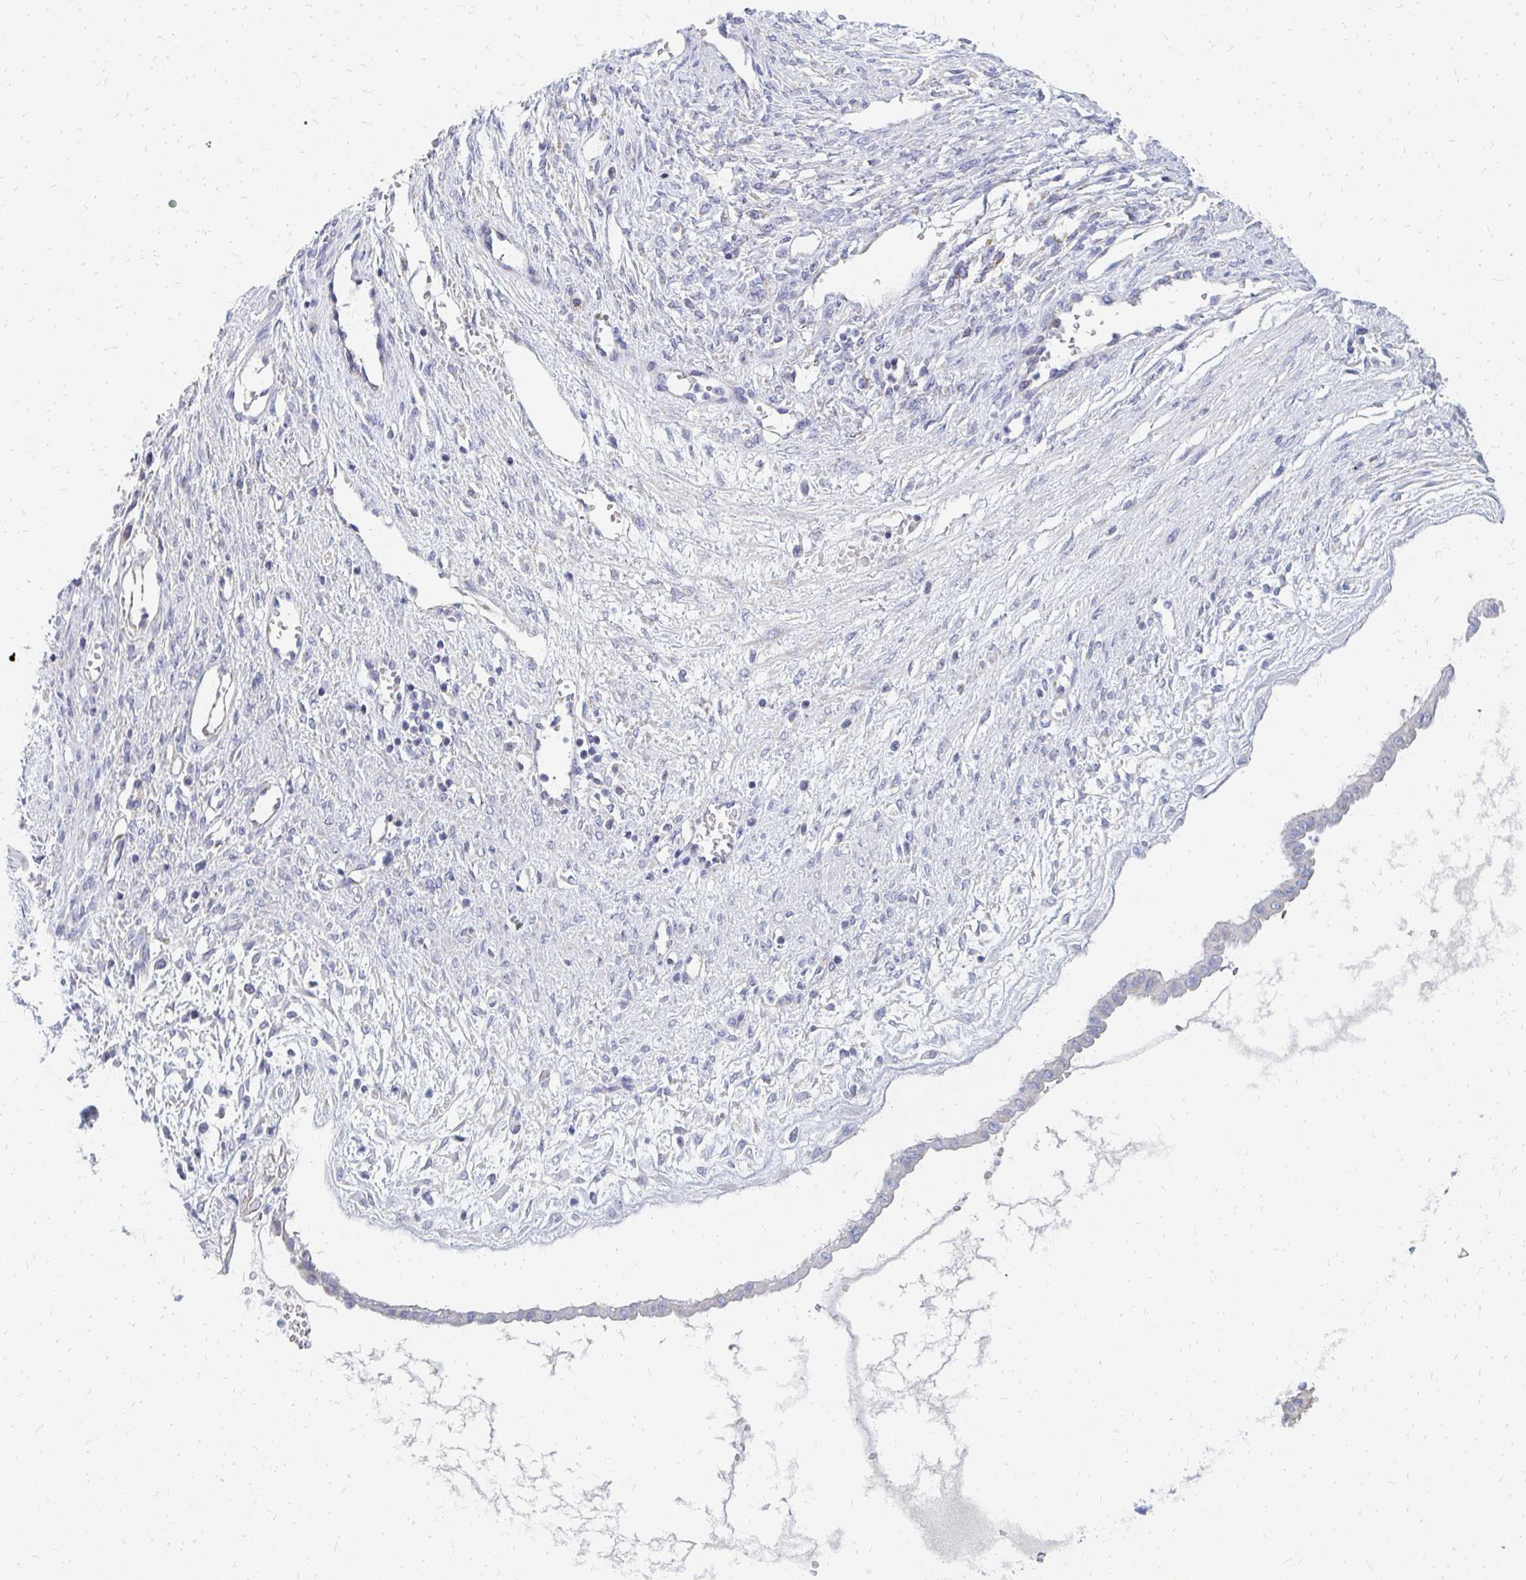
{"staining": {"intensity": "weak", "quantity": "<25%", "location": "cytoplasmic/membranous"}, "tissue": "ovarian cancer", "cell_type": "Tumor cells", "image_type": "cancer", "snomed": [{"axis": "morphology", "description": "Cystadenocarcinoma, mucinous, NOS"}, {"axis": "topography", "description": "Ovary"}], "caption": "An image of ovarian cancer (mucinous cystadenocarcinoma) stained for a protein displays no brown staining in tumor cells. (Stains: DAB IHC with hematoxylin counter stain, Microscopy: brightfield microscopy at high magnification).", "gene": "OR10V1", "patient": {"sex": "female", "age": 73}}